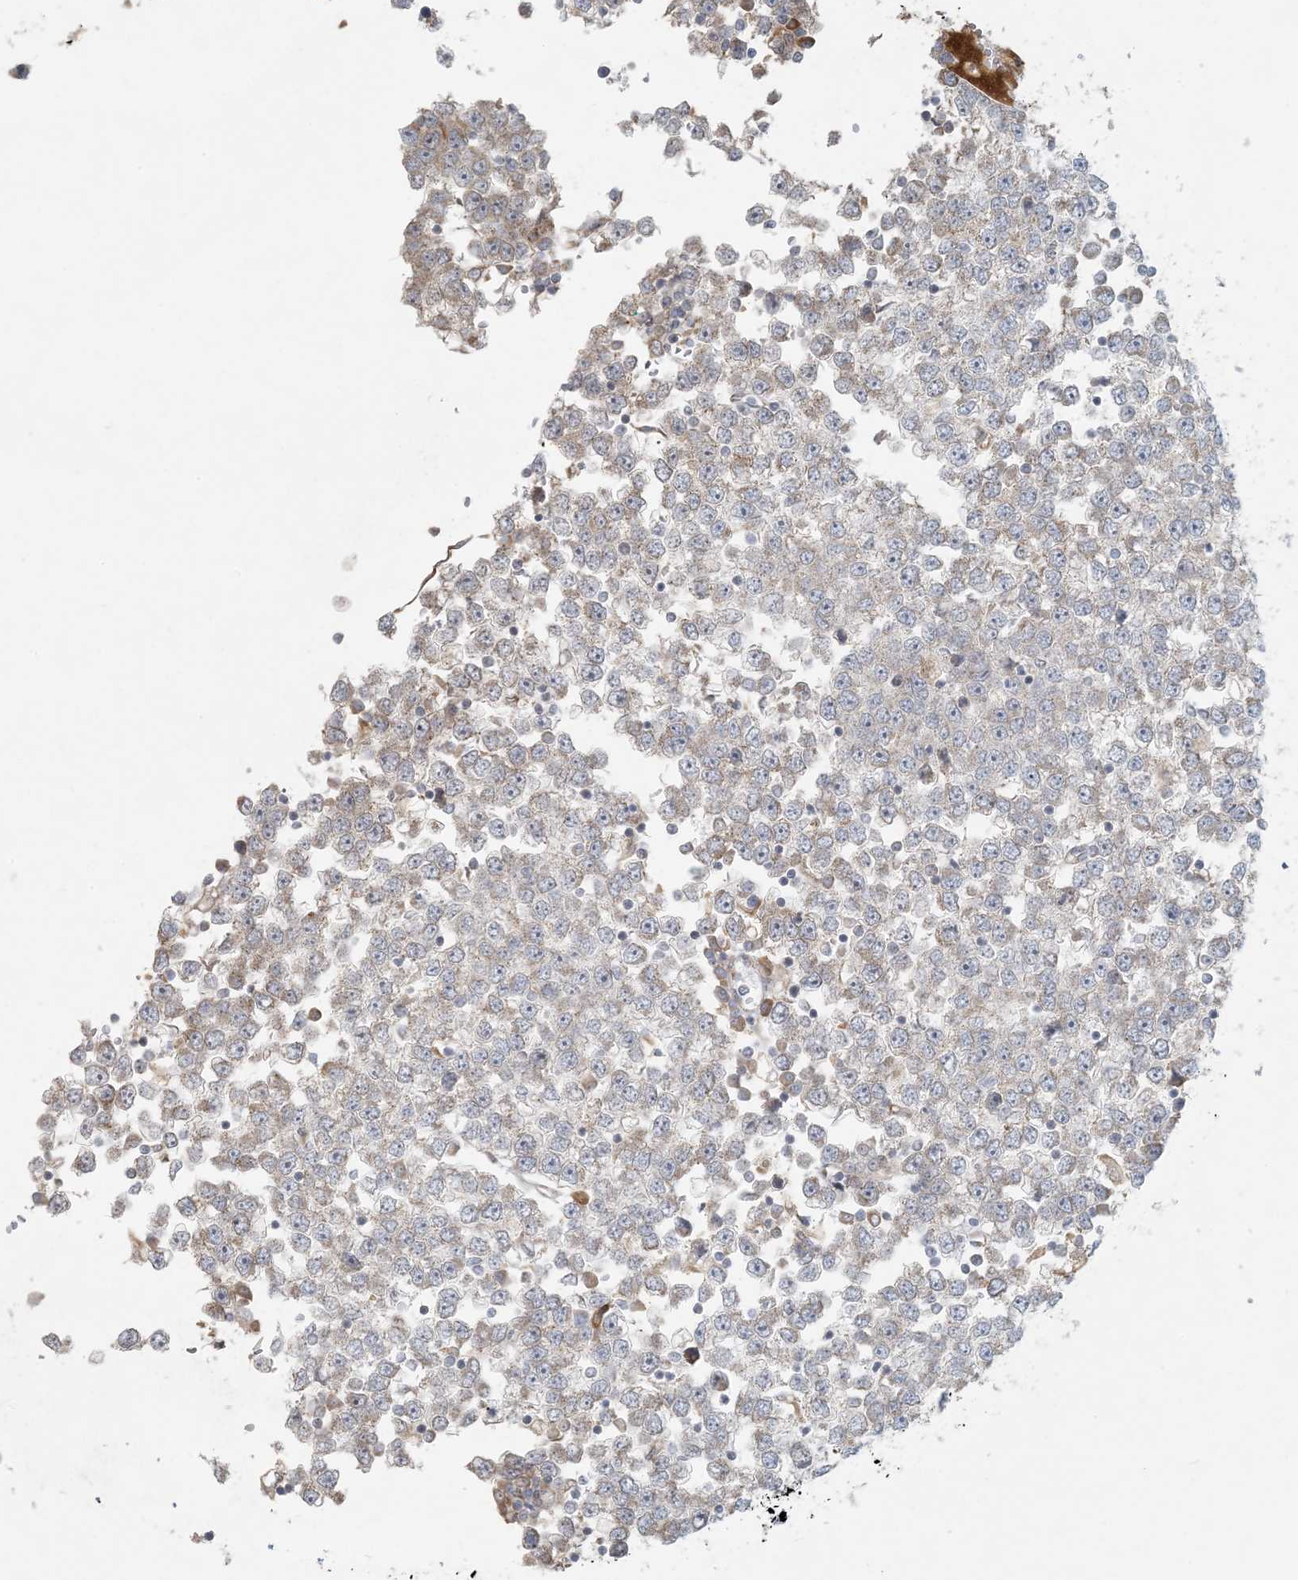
{"staining": {"intensity": "weak", "quantity": "<25%", "location": "cytoplasmic/membranous"}, "tissue": "testis cancer", "cell_type": "Tumor cells", "image_type": "cancer", "snomed": [{"axis": "morphology", "description": "Seminoma, NOS"}, {"axis": "topography", "description": "Testis"}], "caption": "Immunohistochemistry of human seminoma (testis) shows no expression in tumor cells.", "gene": "HACL1", "patient": {"sex": "male", "age": 65}}